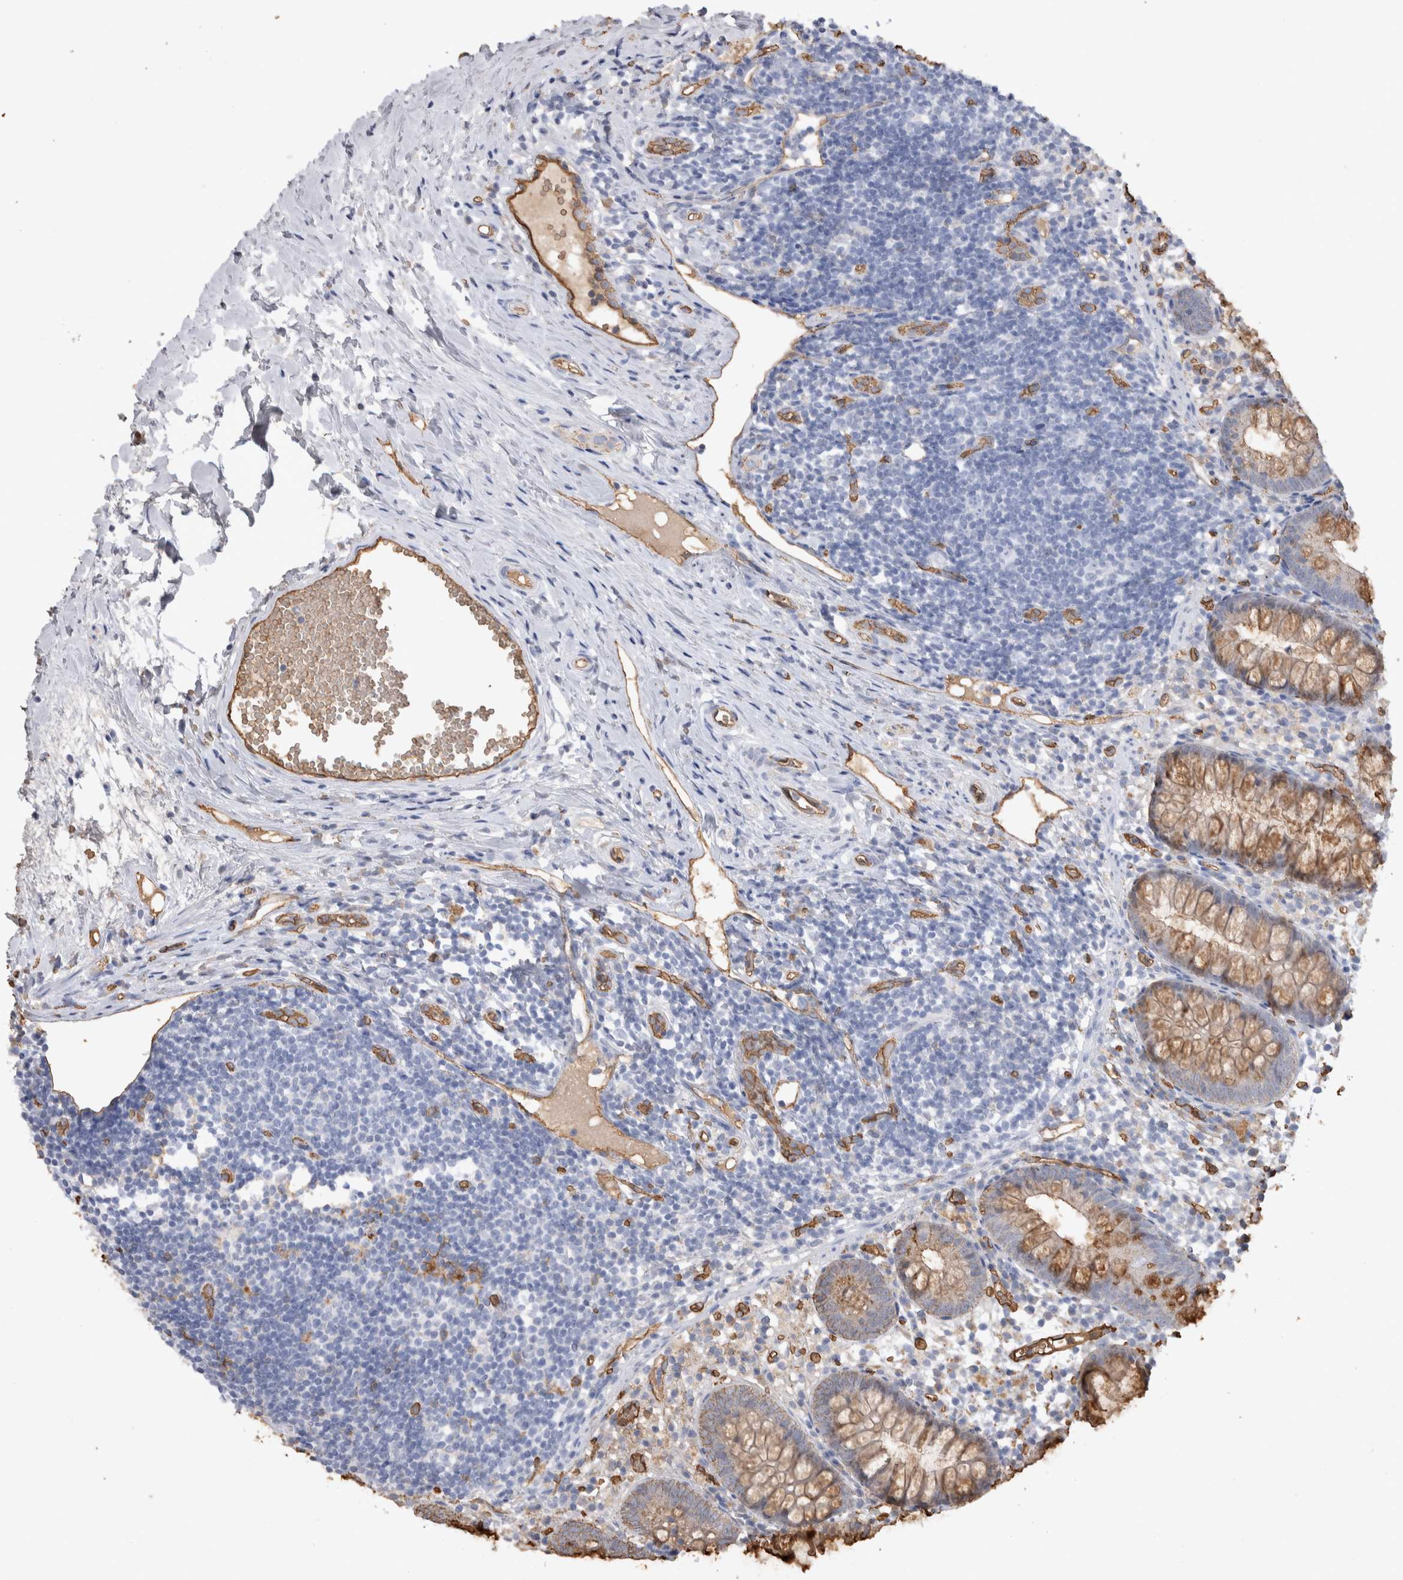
{"staining": {"intensity": "moderate", "quantity": "<25%", "location": "cytoplasmic/membranous"}, "tissue": "appendix", "cell_type": "Glandular cells", "image_type": "normal", "snomed": [{"axis": "morphology", "description": "Normal tissue, NOS"}, {"axis": "topography", "description": "Appendix"}], "caption": "Immunohistochemistry staining of normal appendix, which displays low levels of moderate cytoplasmic/membranous expression in about <25% of glandular cells indicating moderate cytoplasmic/membranous protein positivity. The staining was performed using DAB (3,3'-diaminobenzidine) (brown) for protein detection and nuclei were counterstained in hematoxylin (blue).", "gene": "IL17RC", "patient": {"sex": "female", "age": 20}}